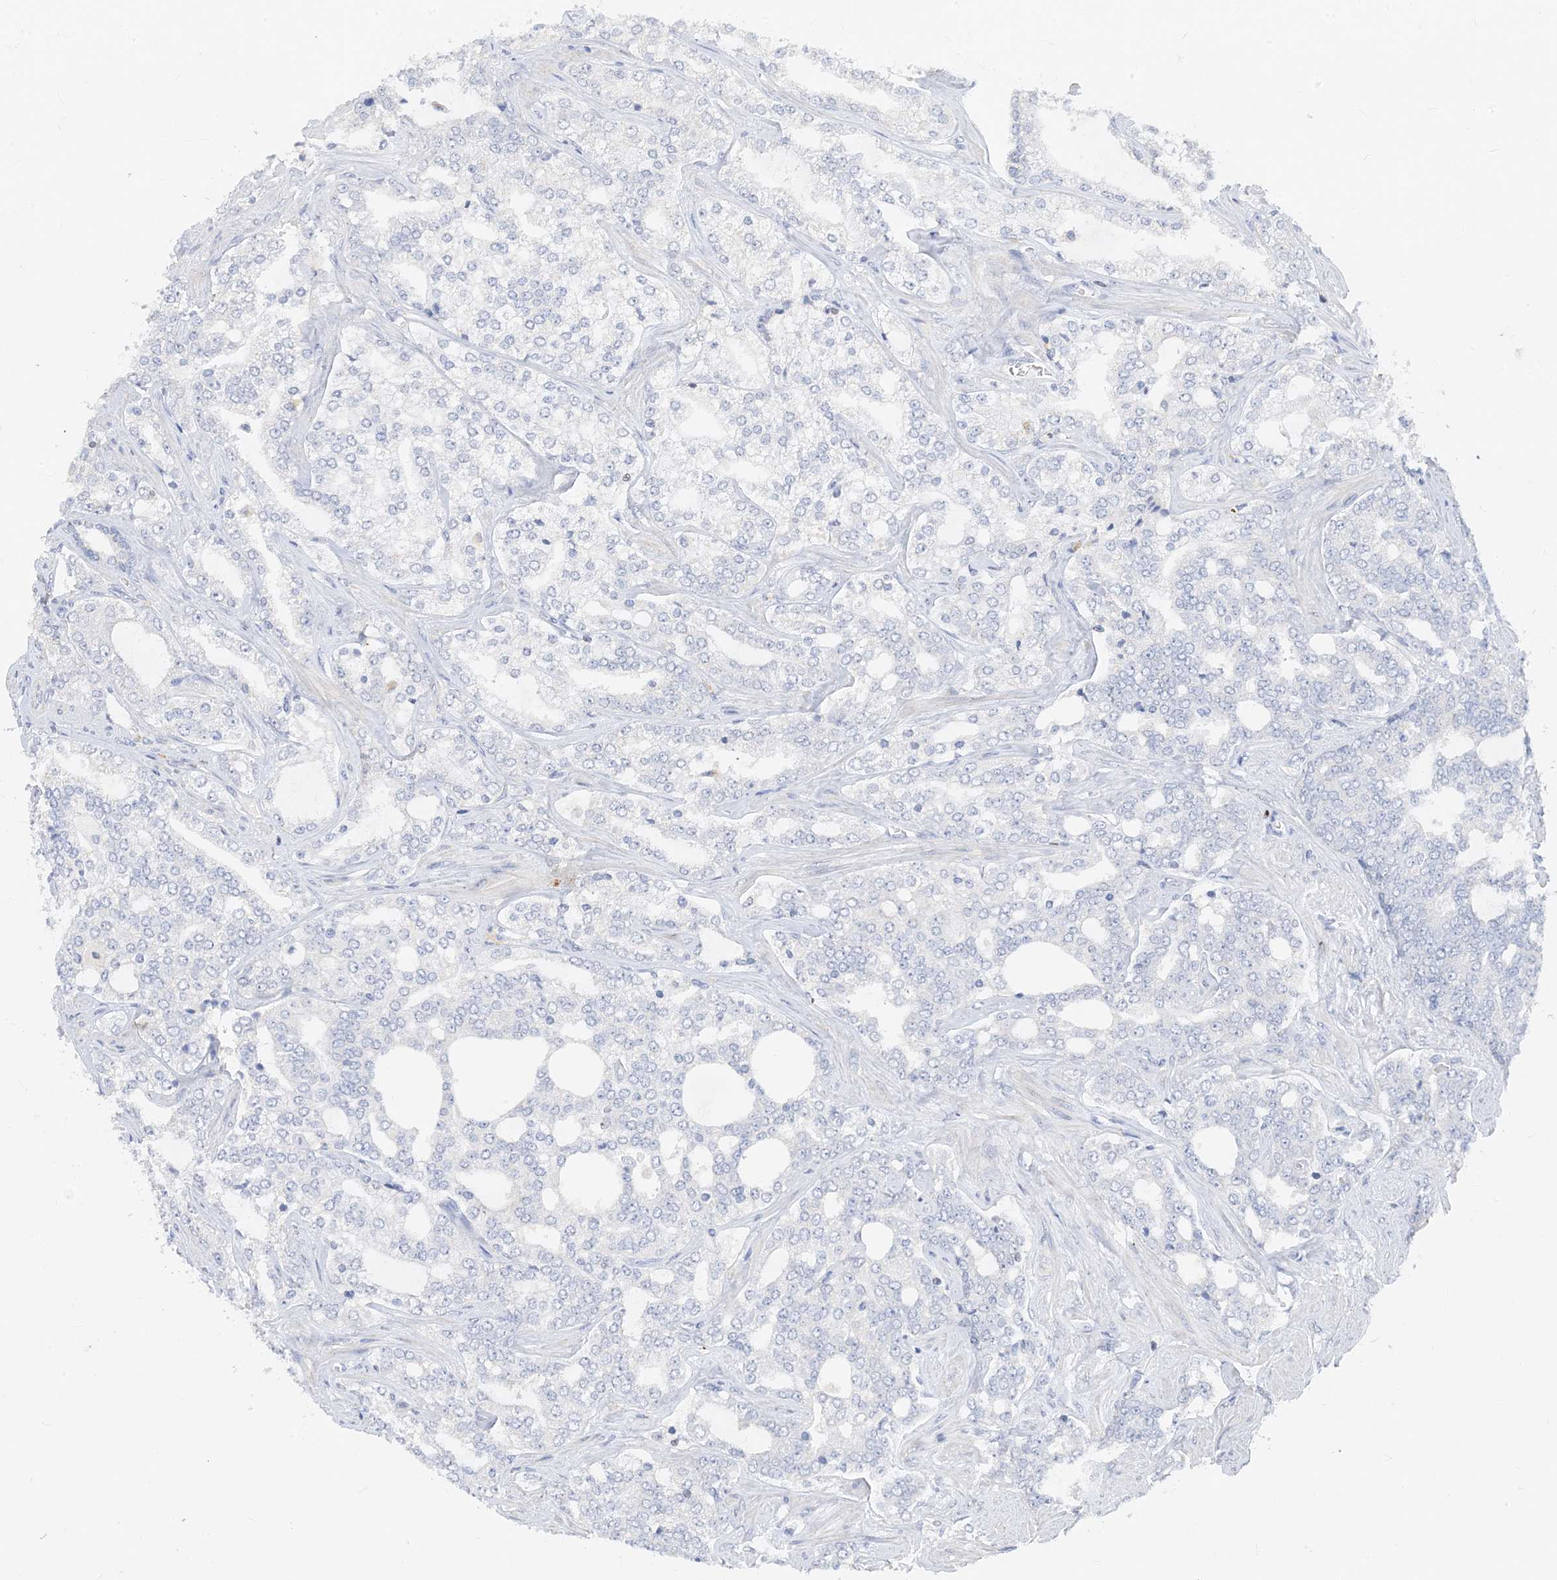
{"staining": {"intensity": "negative", "quantity": "none", "location": "none"}, "tissue": "prostate cancer", "cell_type": "Tumor cells", "image_type": "cancer", "snomed": [{"axis": "morphology", "description": "Adenocarcinoma, High grade"}, {"axis": "topography", "description": "Prostate"}], "caption": "A high-resolution photomicrograph shows IHC staining of prostate cancer, which reveals no significant staining in tumor cells.", "gene": "TBX21", "patient": {"sex": "male", "age": 64}}